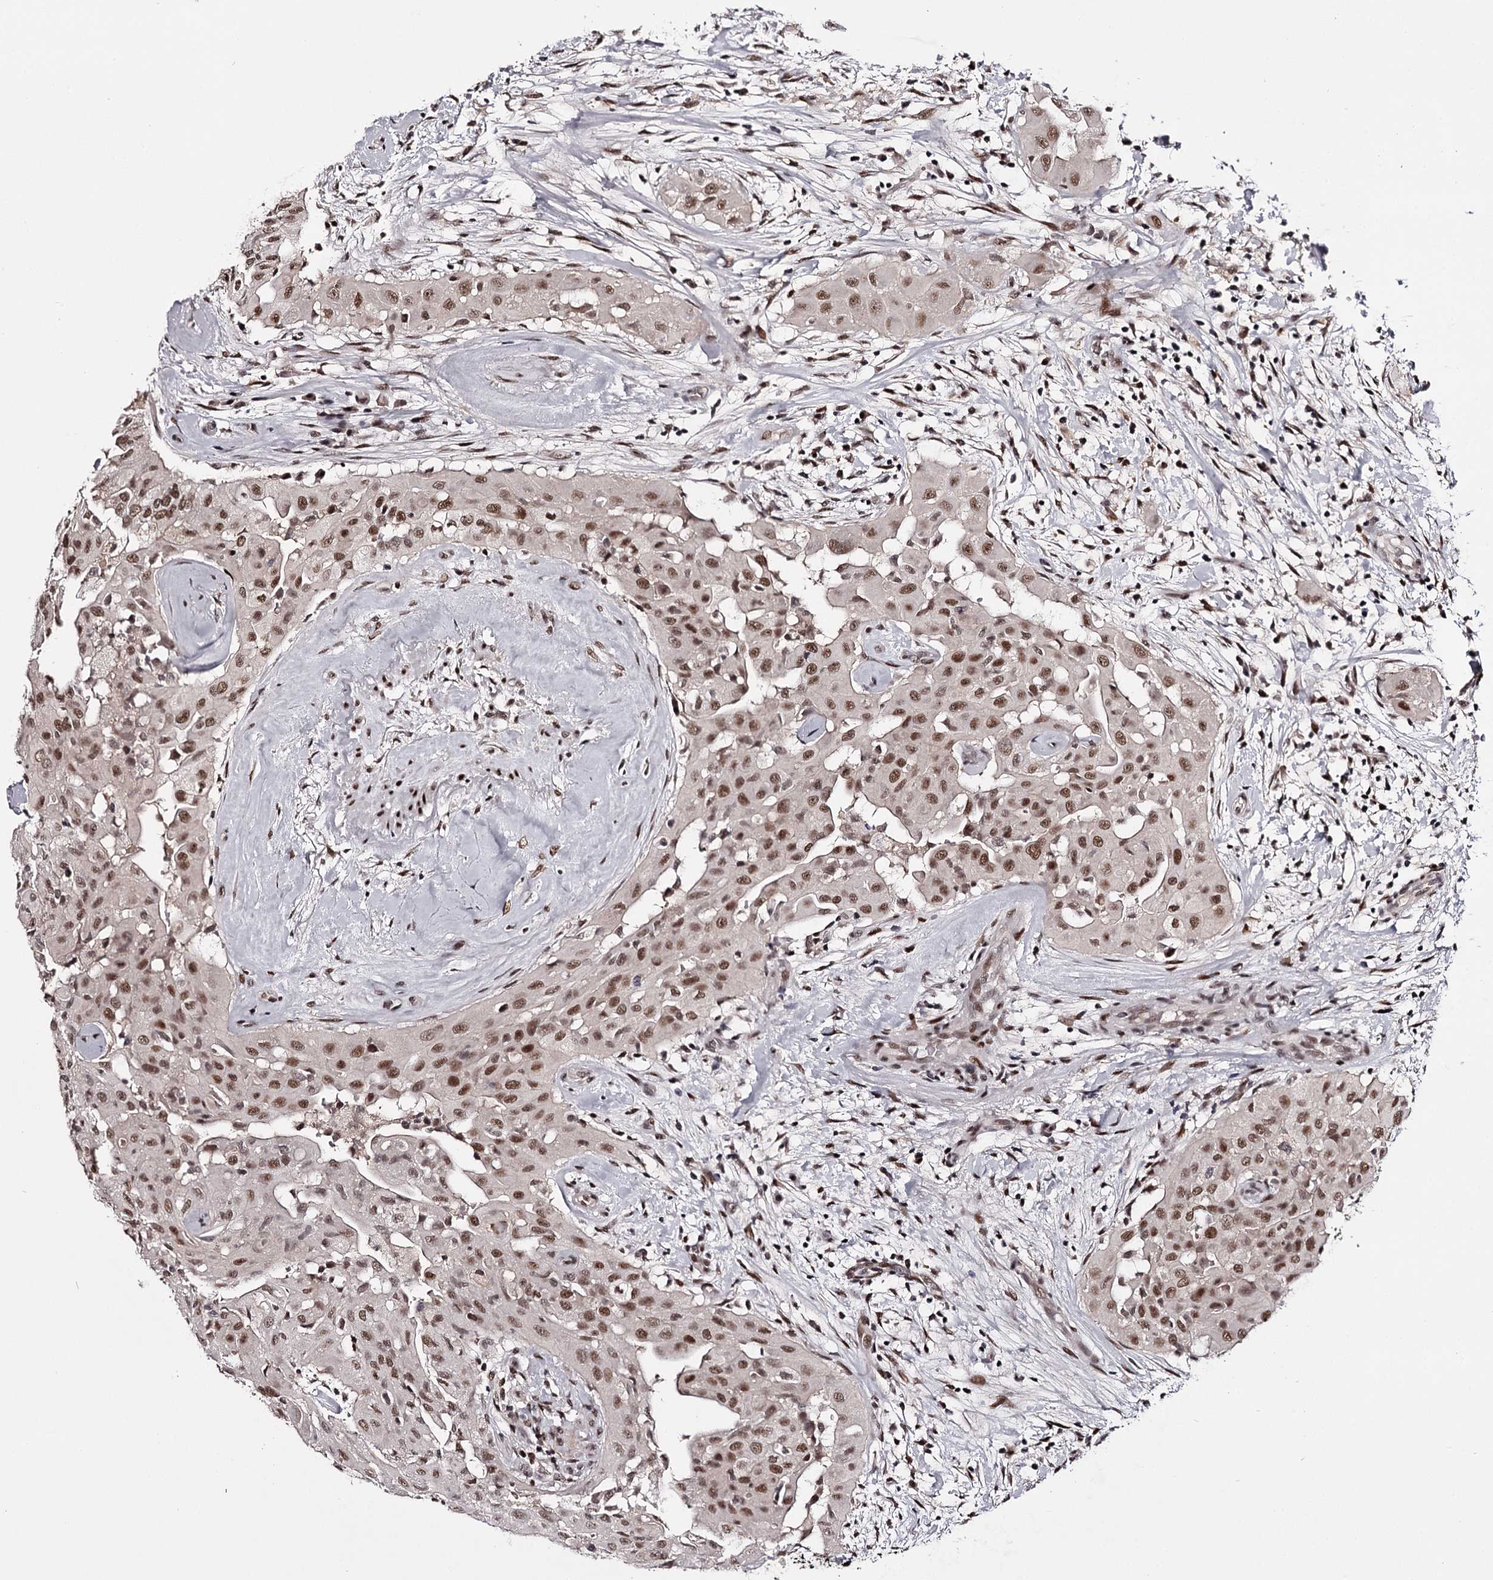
{"staining": {"intensity": "moderate", "quantity": ">75%", "location": "nuclear"}, "tissue": "thyroid cancer", "cell_type": "Tumor cells", "image_type": "cancer", "snomed": [{"axis": "morphology", "description": "Papillary adenocarcinoma, NOS"}, {"axis": "topography", "description": "Thyroid gland"}], "caption": "A high-resolution histopathology image shows immunohistochemistry (IHC) staining of papillary adenocarcinoma (thyroid), which demonstrates moderate nuclear positivity in approximately >75% of tumor cells.", "gene": "TTC33", "patient": {"sex": "female", "age": 59}}